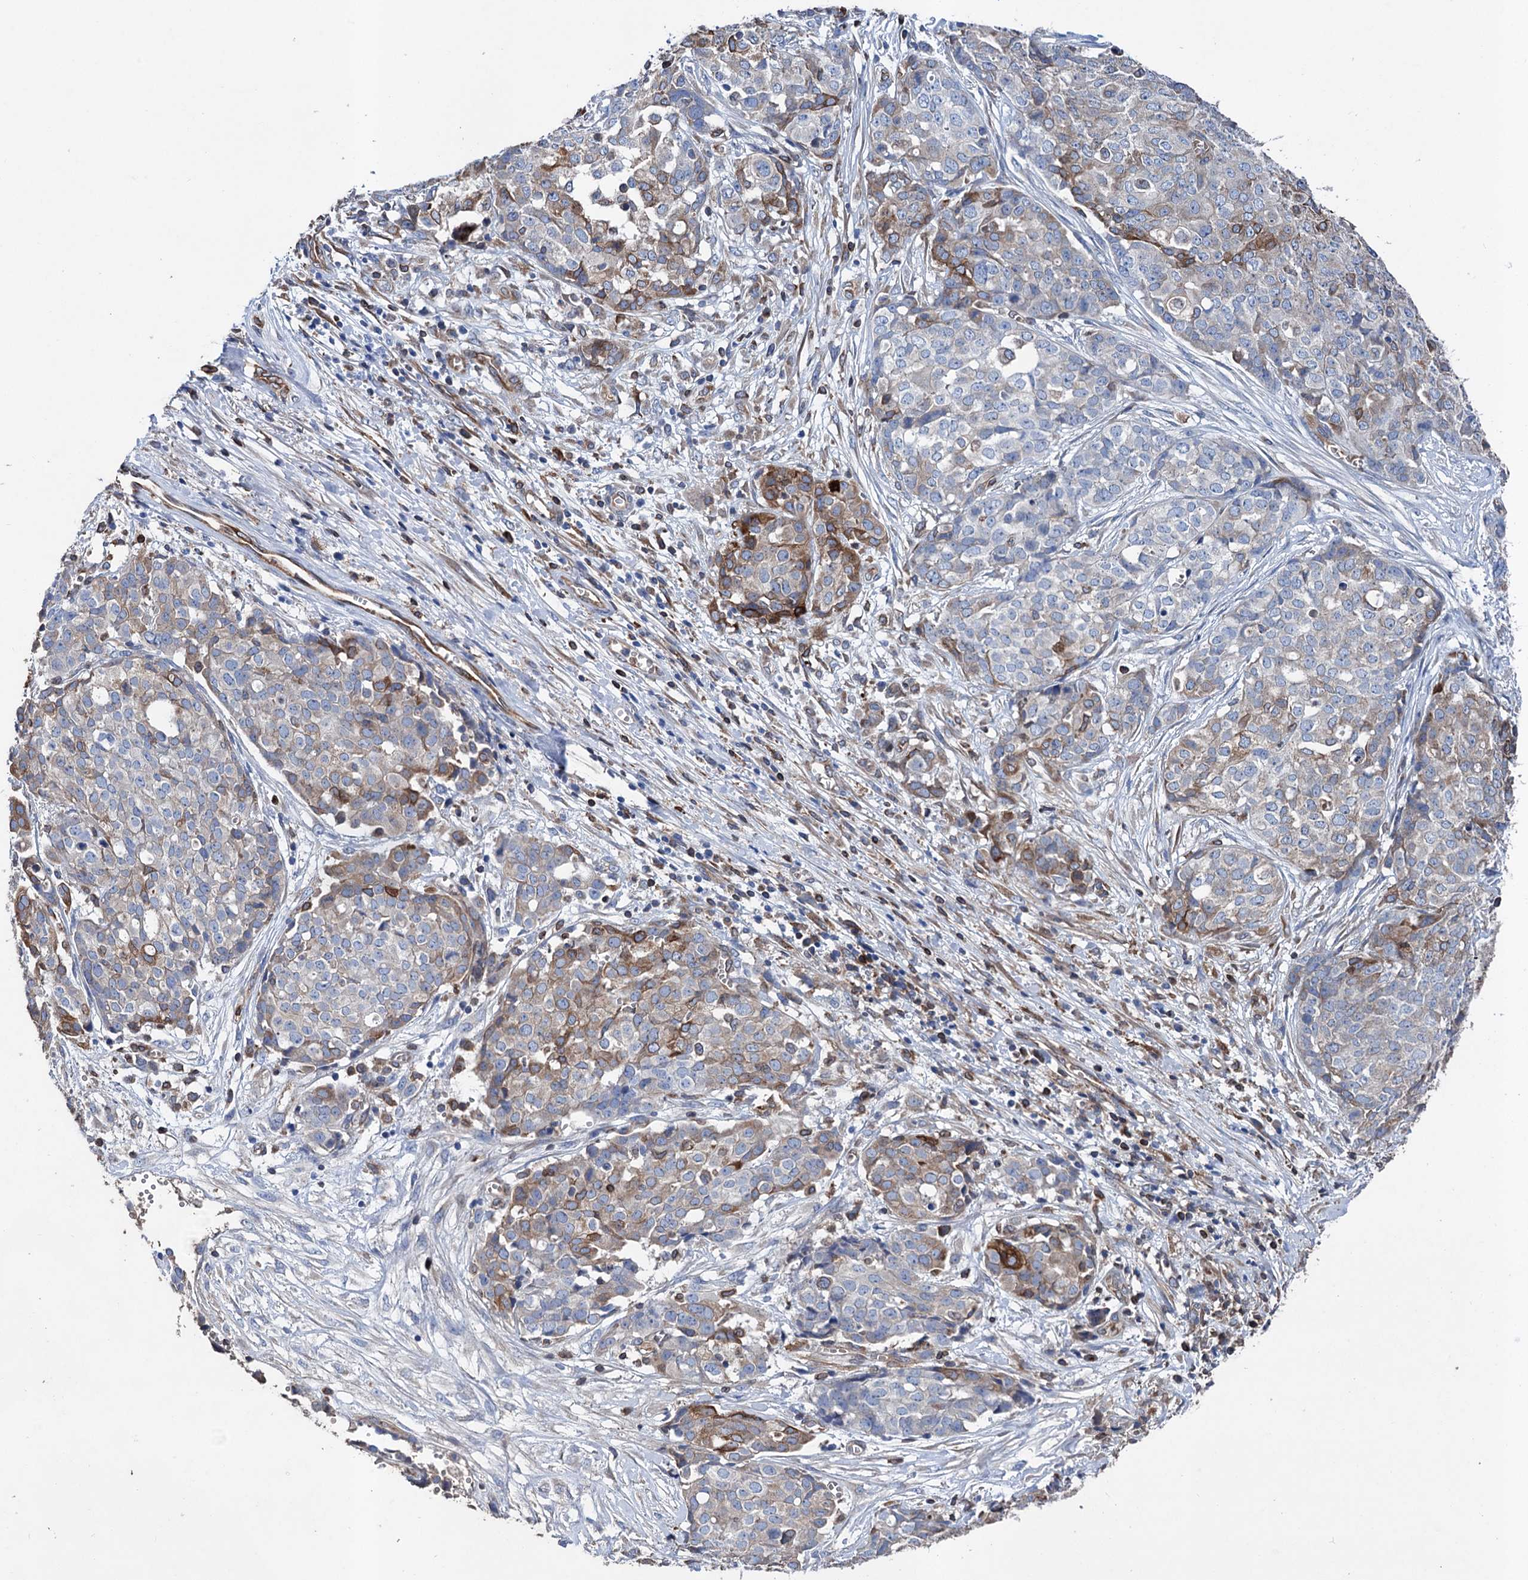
{"staining": {"intensity": "moderate", "quantity": "<25%", "location": "cytoplasmic/membranous"}, "tissue": "ovarian cancer", "cell_type": "Tumor cells", "image_type": "cancer", "snomed": [{"axis": "morphology", "description": "Cystadenocarcinoma, serous, NOS"}, {"axis": "topography", "description": "Soft tissue"}, {"axis": "topography", "description": "Ovary"}], "caption": "This image displays ovarian cancer (serous cystadenocarcinoma) stained with immunohistochemistry (IHC) to label a protein in brown. The cytoplasmic/membranous of tumor cells show moderate positivity for the protein. Nuclei are counter-stained blue.", "gene": "STING1", "patient": {"sex": "female", "age": 57}}